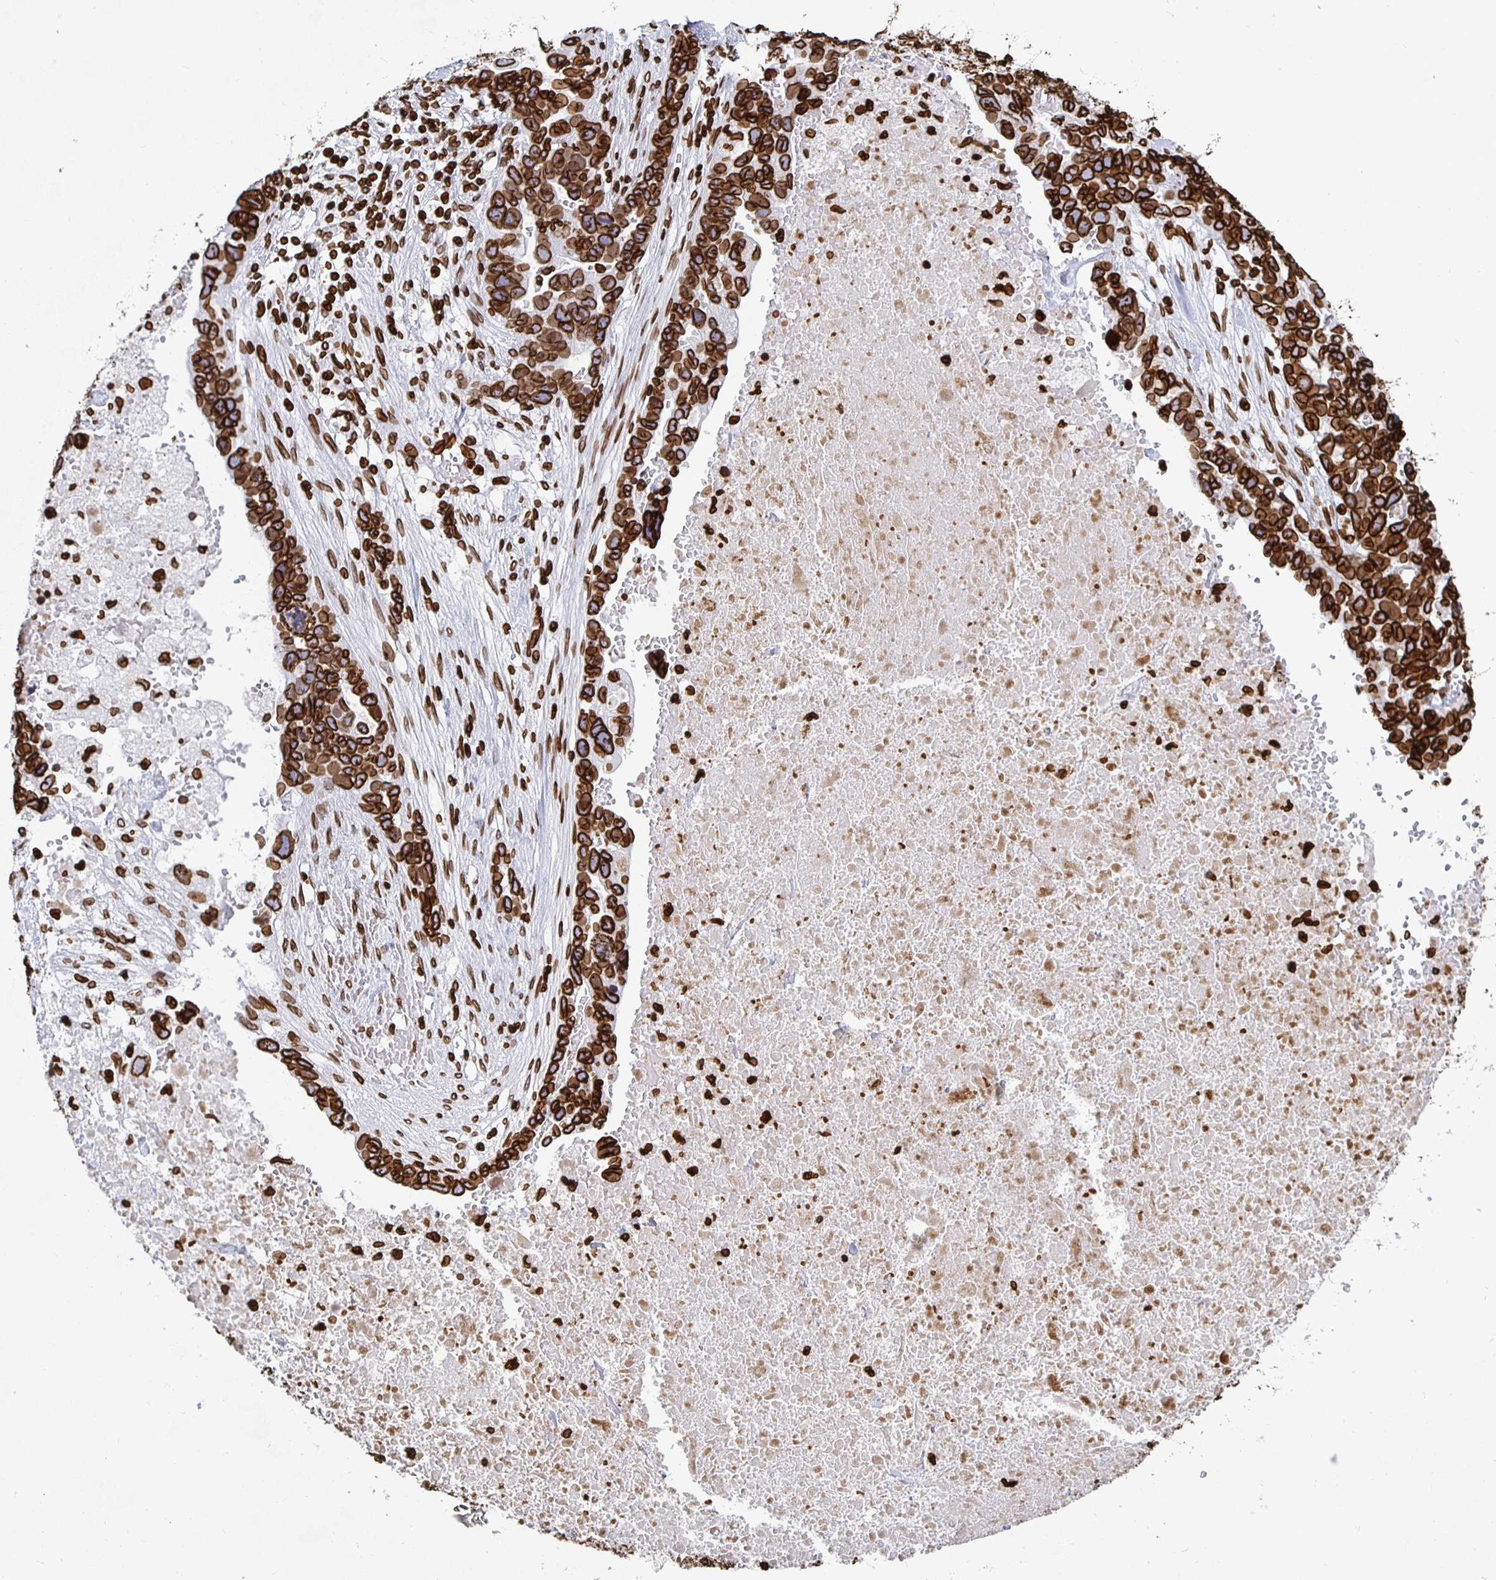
{"staining": {"intensity": "strong", "quantity": ">75%", "location": "cytoplasmic/membranous,nuclear"}, "tissue": "ovarian cancer", "cell_type": "Tumor cells", "image_type": "cancer", "snomed": [{"axis": "morphology", "description": "Cystadenocarcinoma, serous, NOS"}, {"axis": "topography", "description": "Ovary"}], "caption": "A brown stain shows strong cytoplasmic/membranous and nuclear expression of a protein in human serous cystadenocarcinoma (ovarian) tumor cells.", "gene": "LMNB1", "patient": {"sex": "female", "age": 54}}